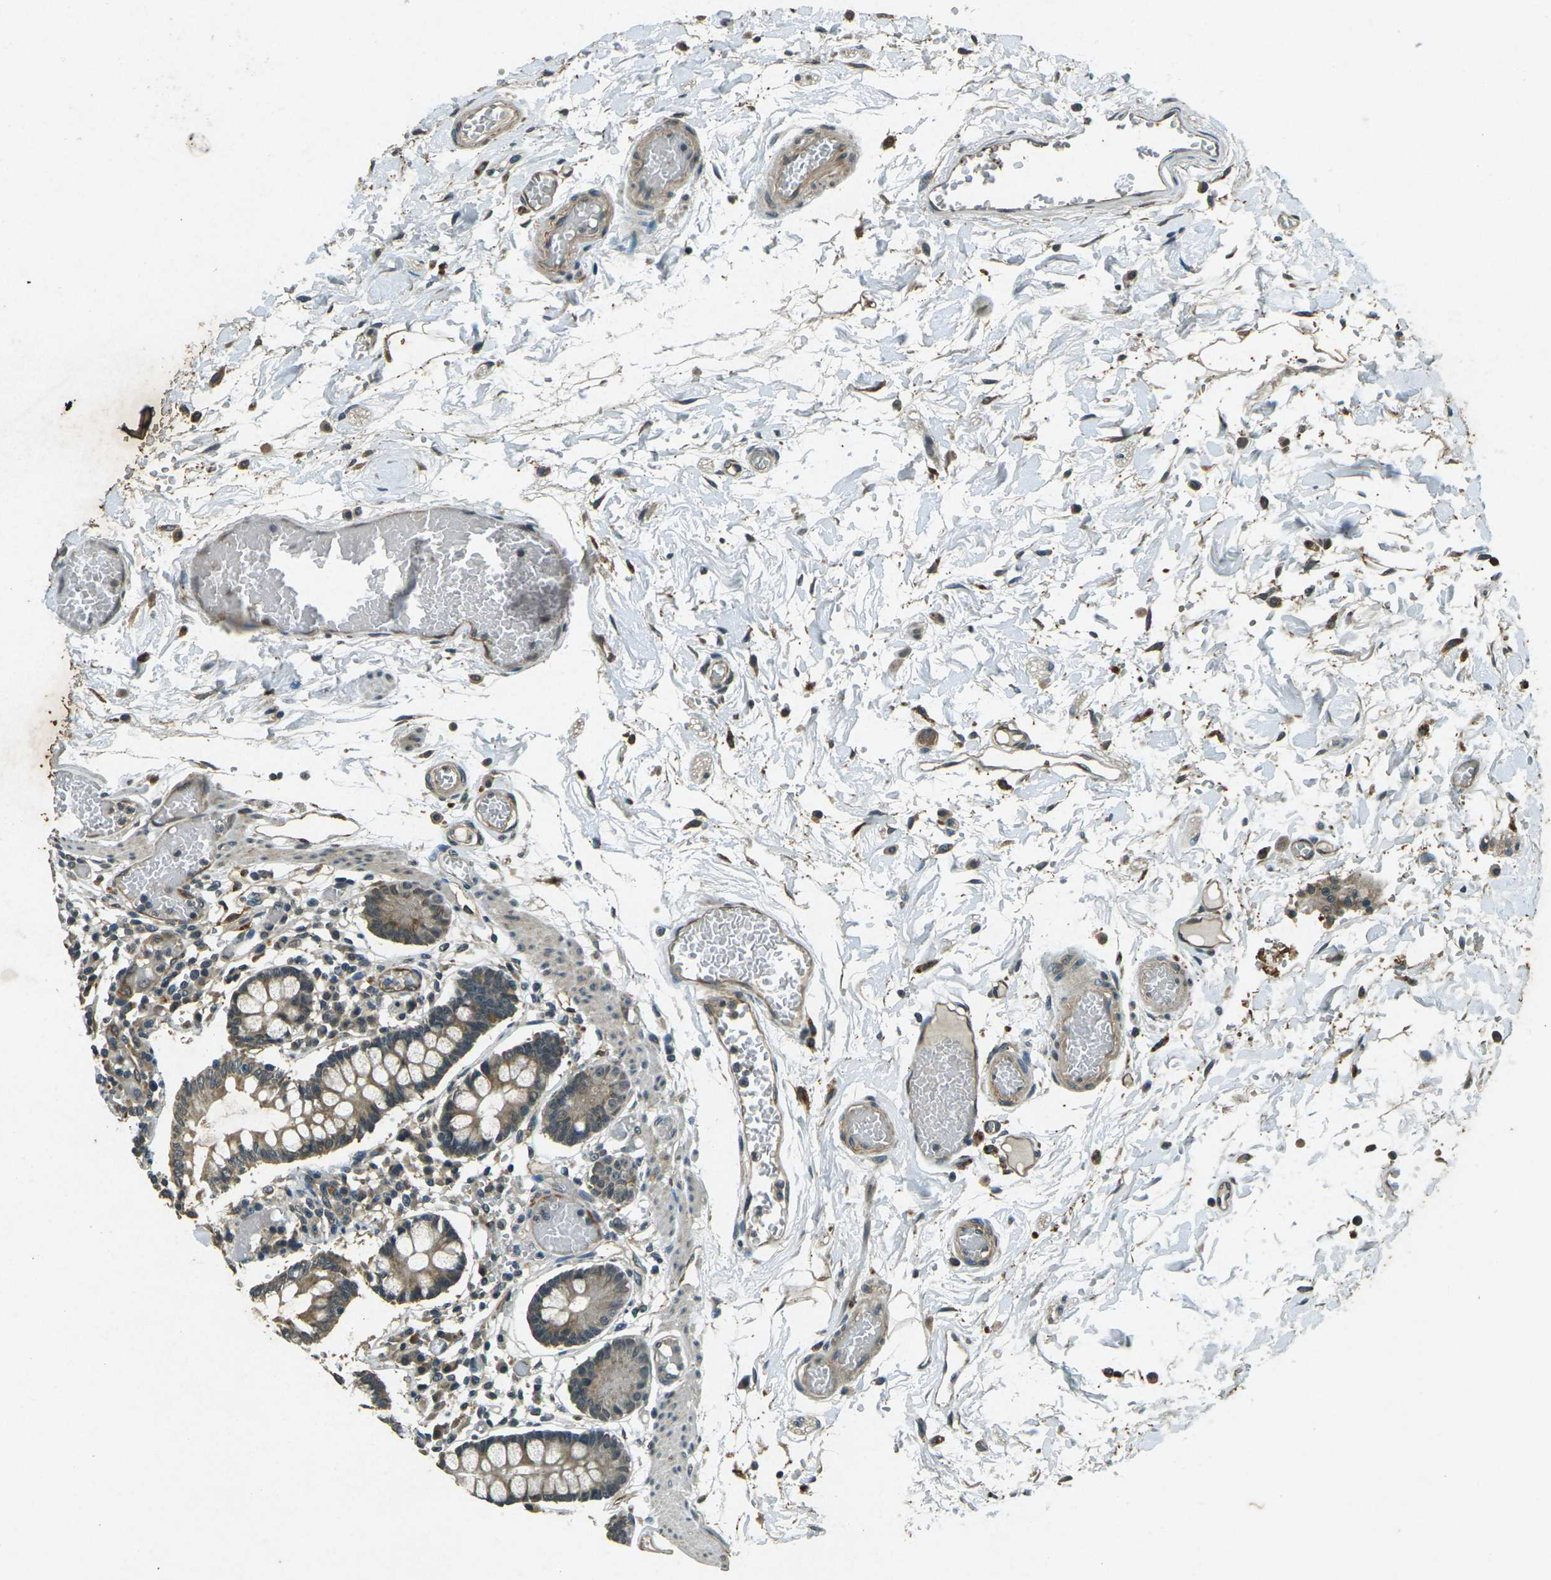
{"staining": {"intensity": "moderate", "quantity": ">75%", "location": "cytoplasmic/membranous"}, "tissue": "small intestine", "cell_type": "Glandular cells", "image_type": "normal", "snomed": [{"axis": "morphology", "description": "Normal tissue, NOS"}, {"axis": "topography", "description": "Small intestine"}], "caption": "Immunohistochemistry (IHC) micrograph of normal small intestine: small intestine stained using IHC demonstrates medium levels of moderate protein expression localized specifically in the cytoplasmic/membranous of glandular cells, appearing as a cytoplasmic/membranous brown color.", "gene": "PDE2A", "patient": {"sex": "female", "age": 61}}